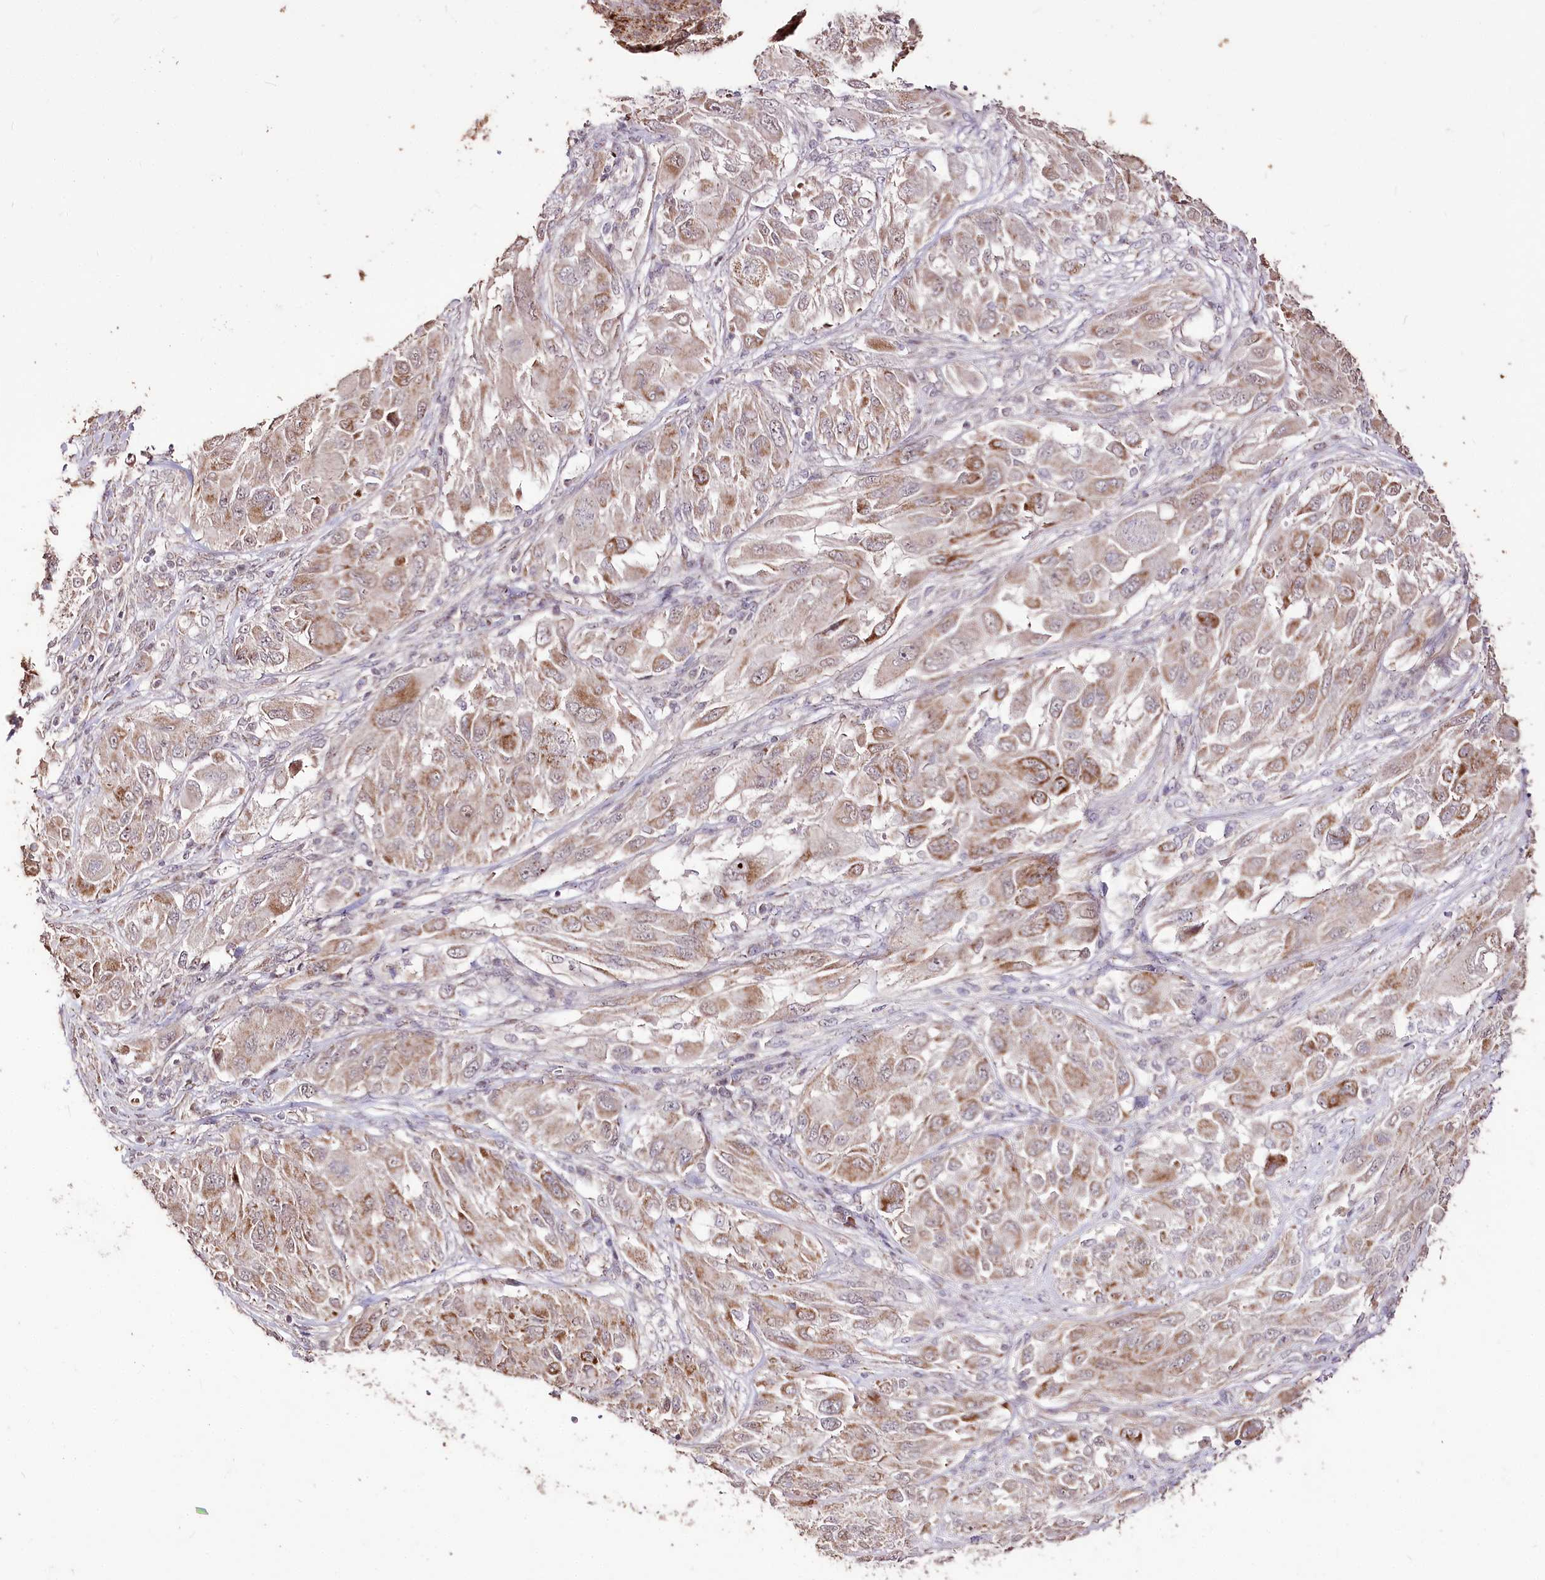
{"staining": {"intensity": "moderate", "quantity": ">75%", "location": "cytoplasmic/membranous"}, "tissue": "melanoma", "cell_type": "Tumor cells", "image_type": "cancer", "snomed": [{"axis": "morphology", "description": "Malignant melanoma, NOS"}, {"axis": "topography", "description": "Skin"}], "caption": "The micrograph shows a brown stain indicating the presence of a protein in the cytoplasmic/membranous of tumor cells in melanoma. The staining was performed using DAB (3,3'-diaminobenzidine), with brown indicating positive protein expression. Nuclei are stained blue with hematoxylin.", "gene": "CARD19", "patient": {"sex": "female", "age": 91}}